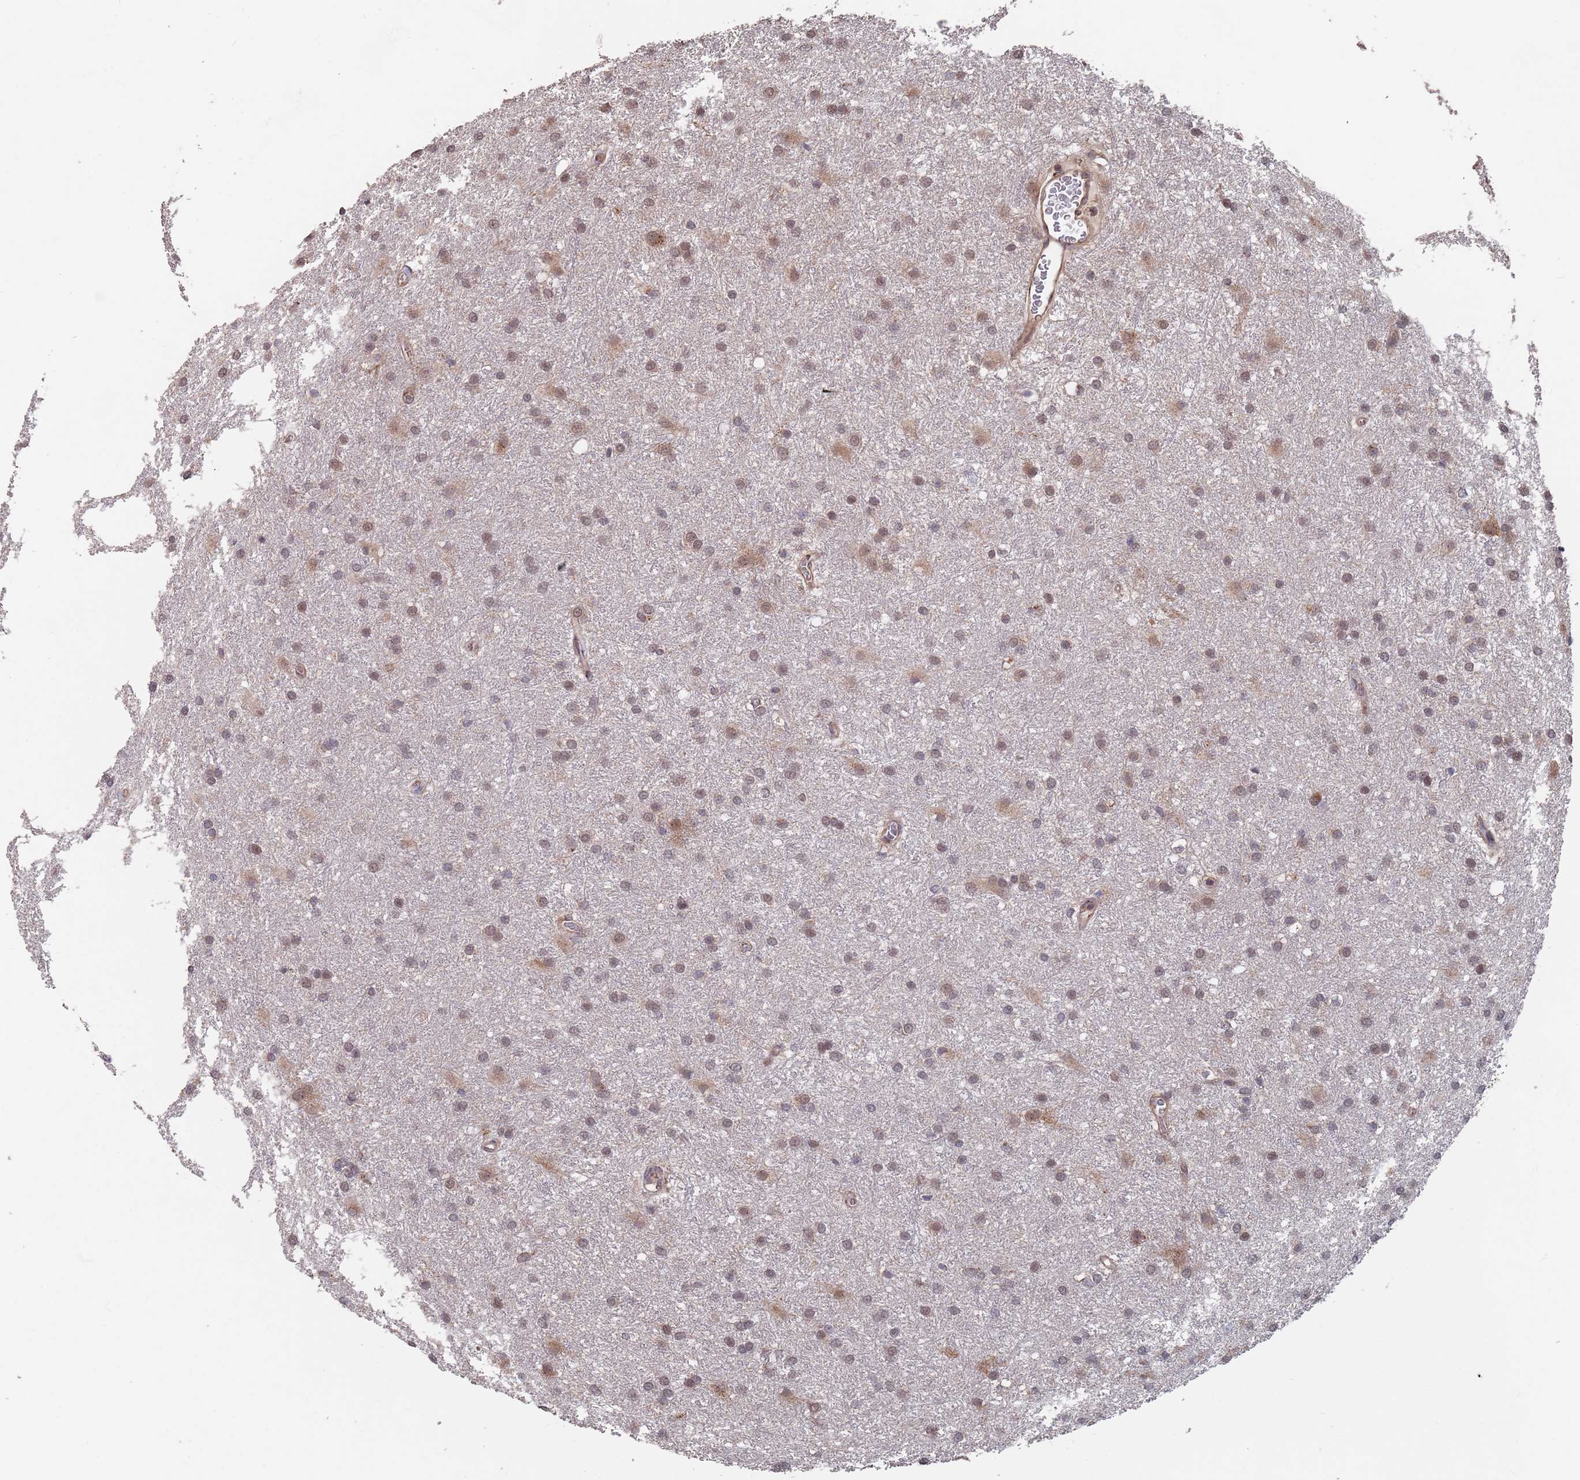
{"staining": {"intensity": "weak", "quantity": ">75%", "location": "cytoplasmic/membranous"}, "tissue": "glioma", "cell_type": "Tumor cells", "image_type": "cancer", "snomed": [{"axis": "morphology", "description": "Glioma, malignant, High grade"}, {"axis": "topography", "description": "Brain"}], "caption": "This is a histology image of immunohistochemistry staining of glioma, which shows weak expression in the cytoplasmic/membranous of tumor cells.", "gene": "UNC45A", "patient": {"sex": "female", "age": 50}}